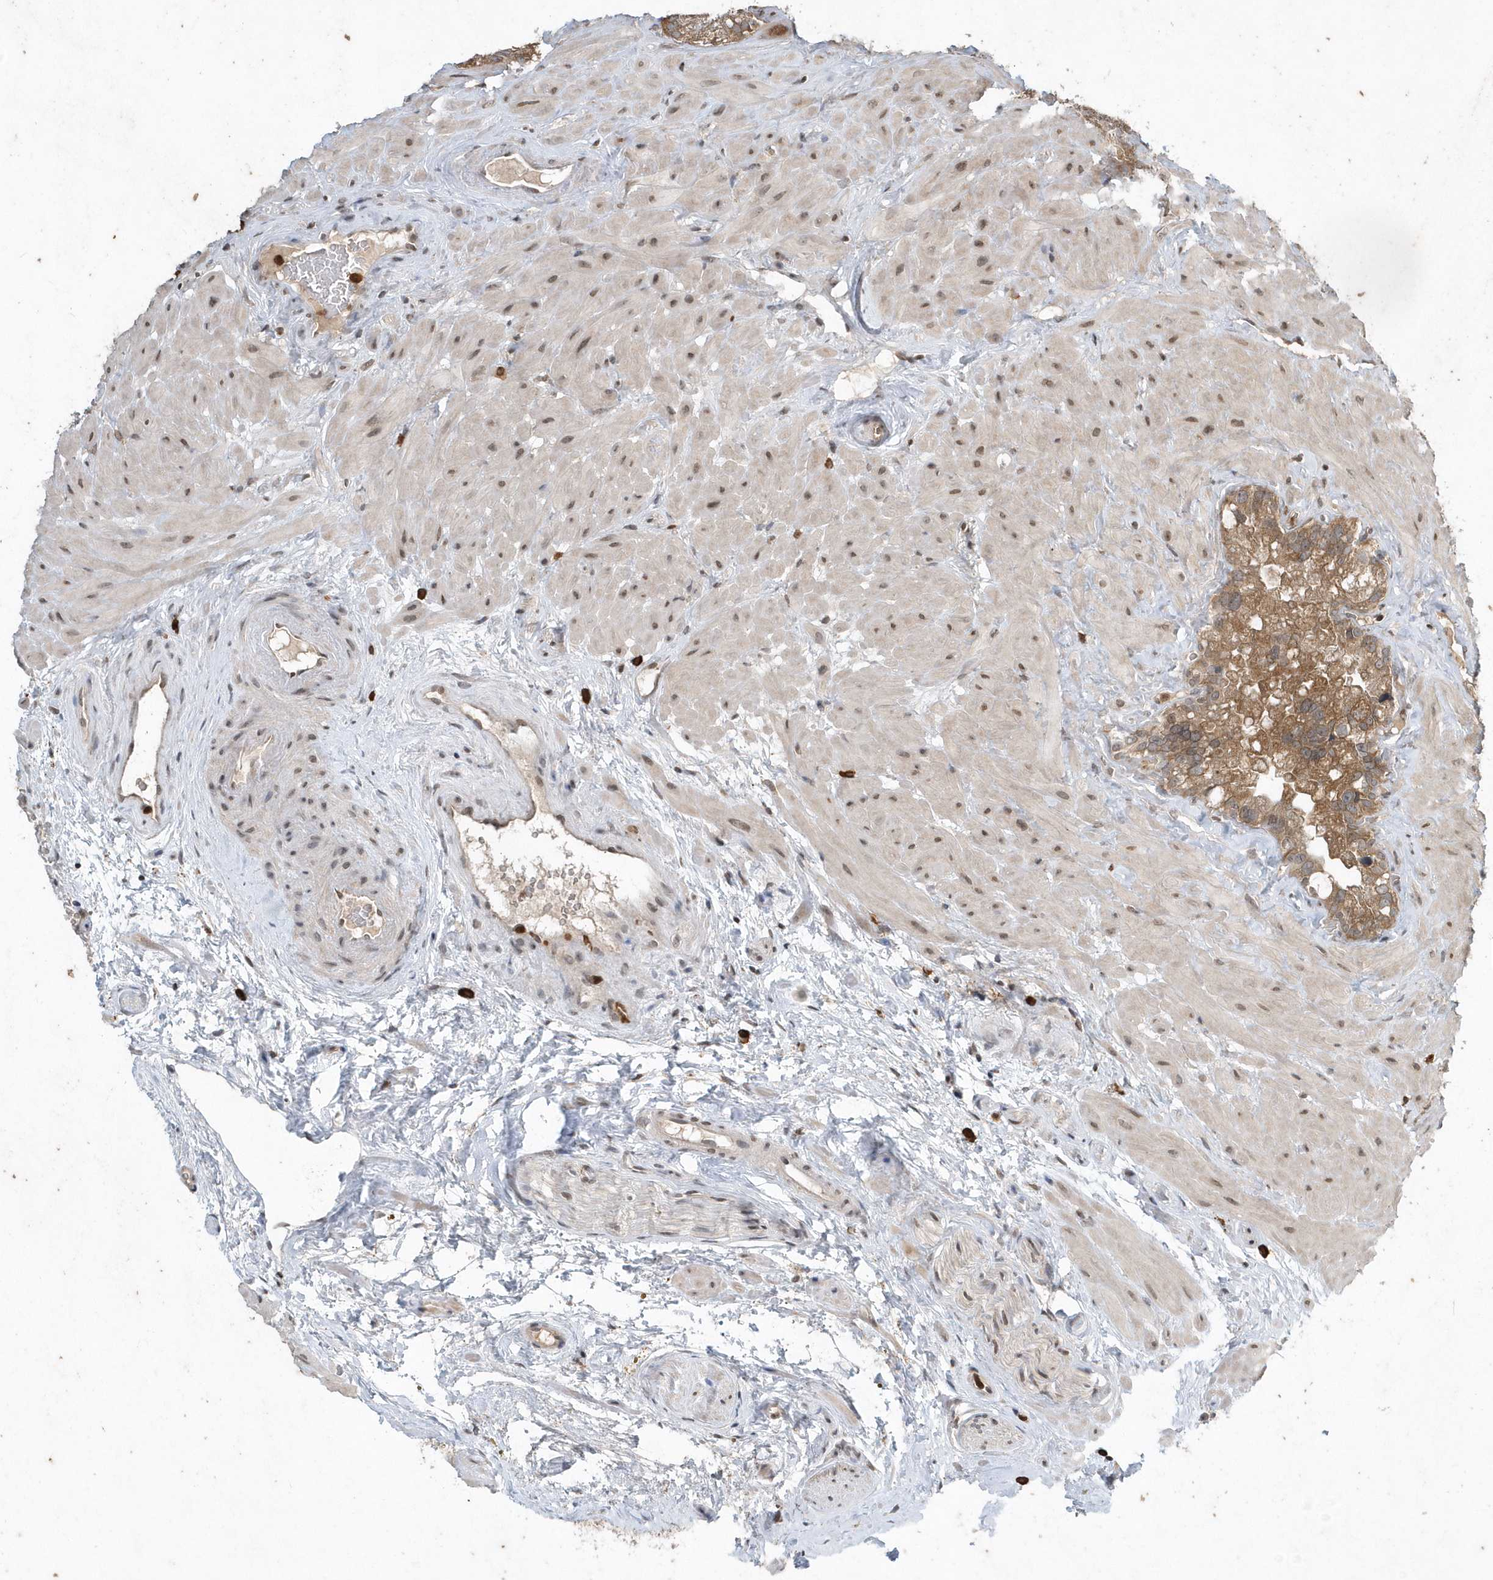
{"staining": {"intensity": "moderate", "quantity": ">75%", "location": "cytoplasmic/membranous"}, "tissue": "seminal vesicle", "cell_type": "Glandular cells", "image_type": "normal", "snomed": [{"axis": "morphology", "description": "Normal tissue, NOS"}, {"axis": "topography", "description": "Prostate"}, {"axis": "topography", "description": "Seminal veicle"}], "caption": "A photomicrograph of seminal vesicle stained for a protein reveals moderate cytoplasmic/membranous brown staining in glandular cells. Immunohistochemistry stains the protein in brown and the nuclei are stained blue.", "gene": "EIF2B1", "patient": {"sex": "male", "age": 68}}